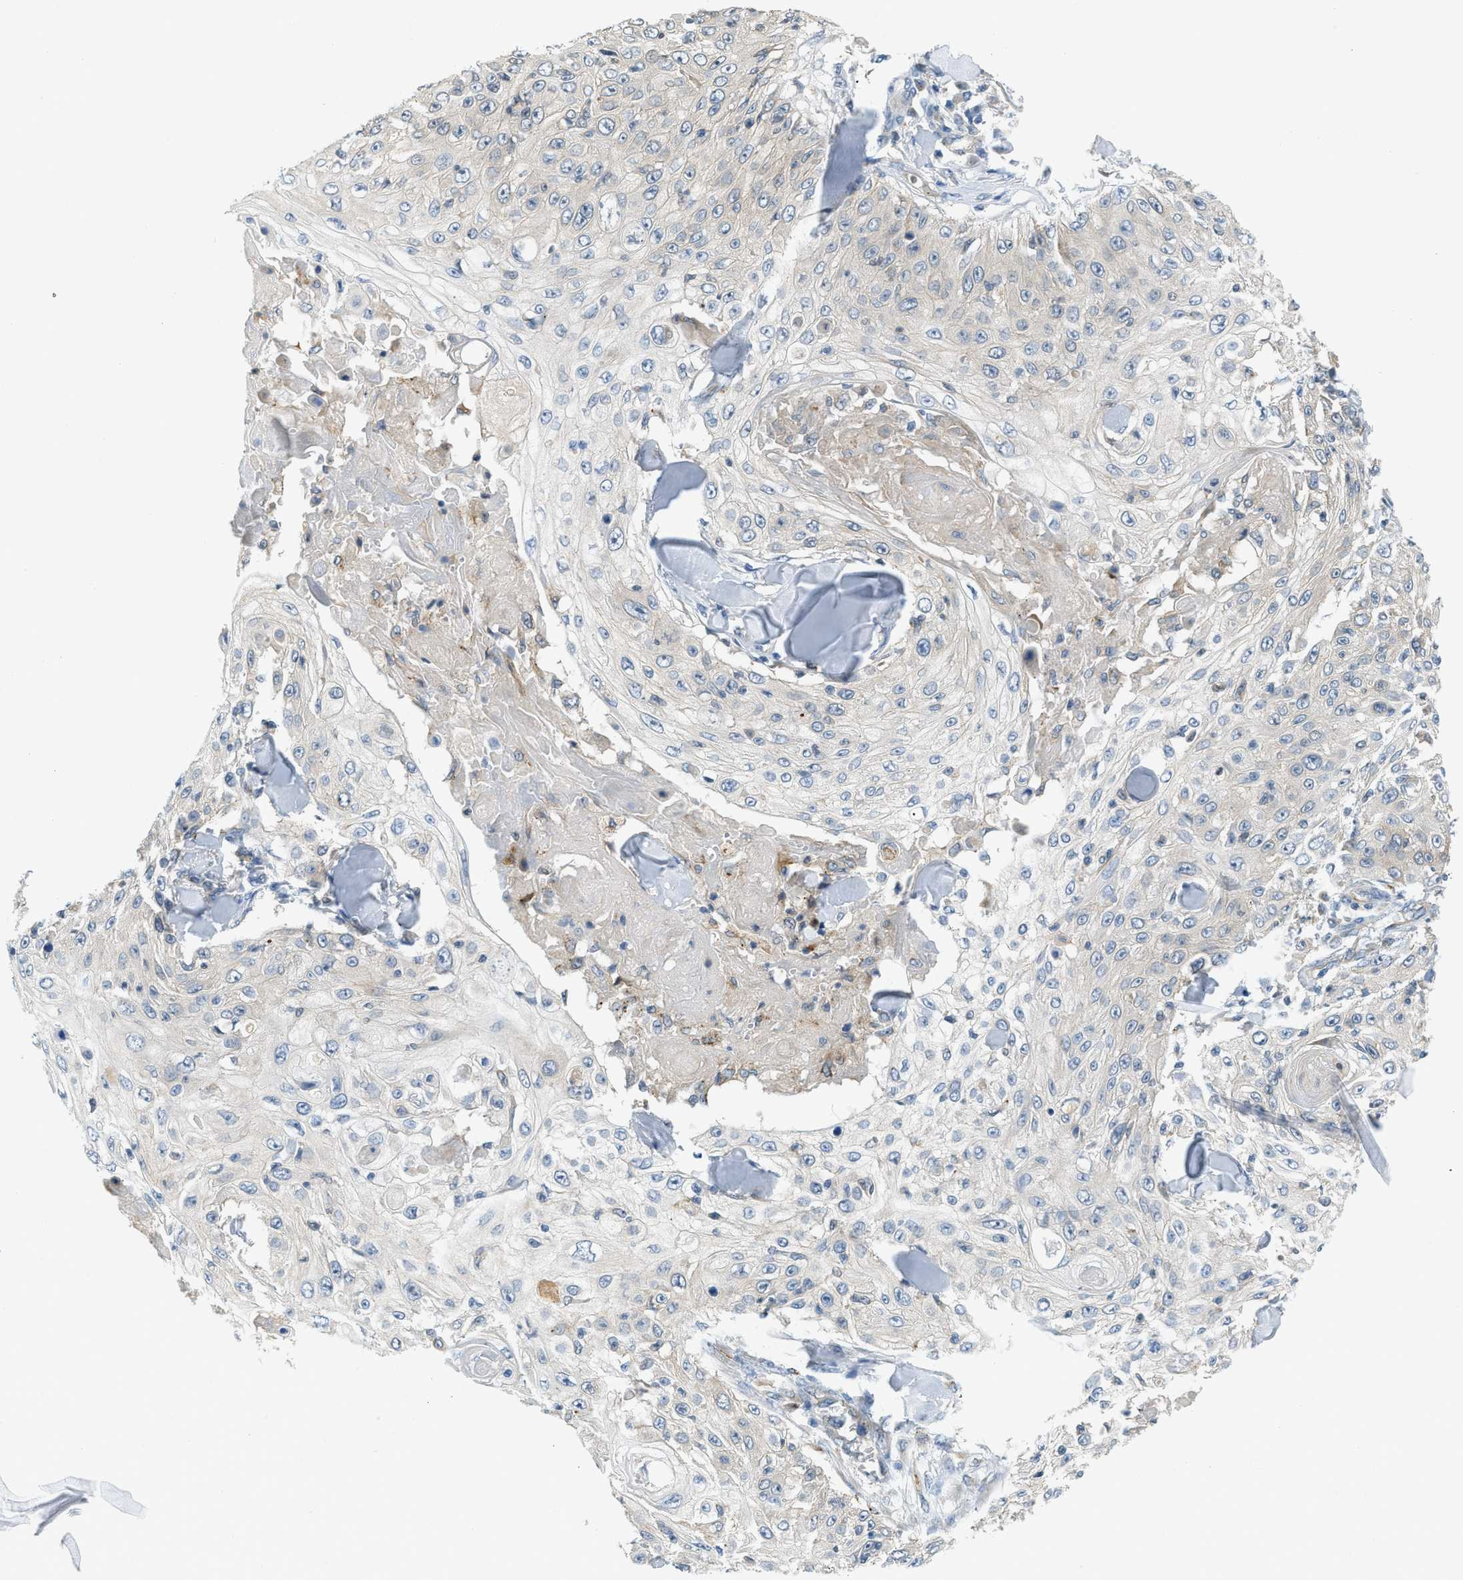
{"staining": {"intensity": "negative", "quantity": "none", "location": "none"}, "tissue": "skin cancer", "cell_type": "Tumor cells", "image_type": "cancer", "snomed": [{"axis": "morphology", "description": "Squamous cell carcinoma, NOS"}, {"axis": "topography", "description": "Skin"}], "caption": "Histopathology image shows no protein expression in tumor cells of squamous cell carcinoma (skin) tissue. The staining was performed using DAB (3,3'-diaminobenzidine) to visualize the protein expression in brown, while the nuclei were stained in blue with hematoxylin (Magnification: 20x).", "gene": "NME8", "patient": {"sex": "male", "age": 86}}